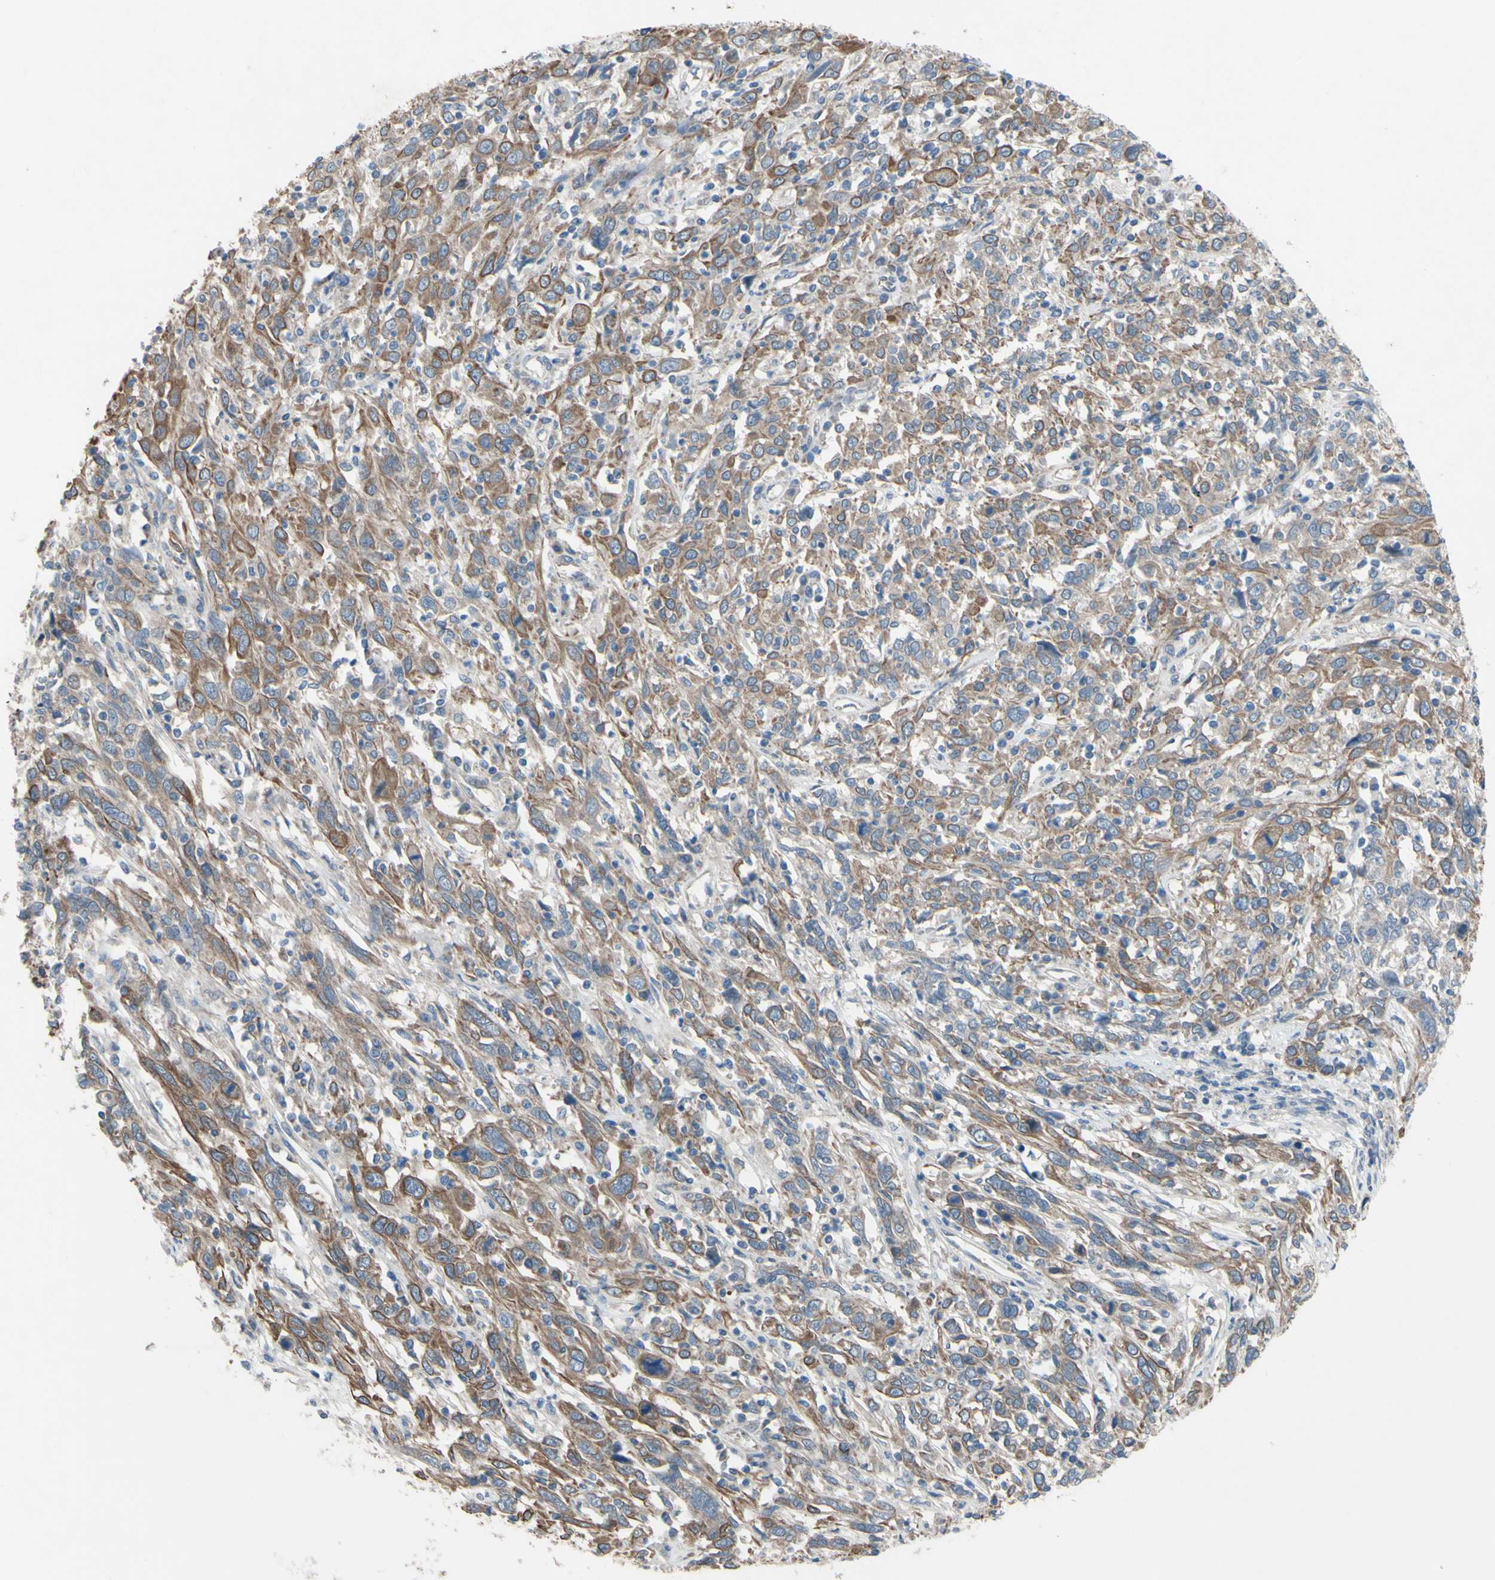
{"staining": {"intensity": "moderate", "quantity": ">75%", "location": "cytoplasmic/membranous"}, "tissue": "cervical cancer", "cell_type": "Tumor cells", "image_type": "cancer", "snomed": [{"axis": "morphology", "description": "Squamous cell carcinoma, NOS"}, {"axis": "topography", "description": "Cervix"}], "caption": "IHC of human cervical cancer demonstrates medium levels of moderate cytoplasmic/membranous expression in about >75% of tumor cells.", "gene": "GRAMD2B", "patient": {"sex": "female", "age": 46}}